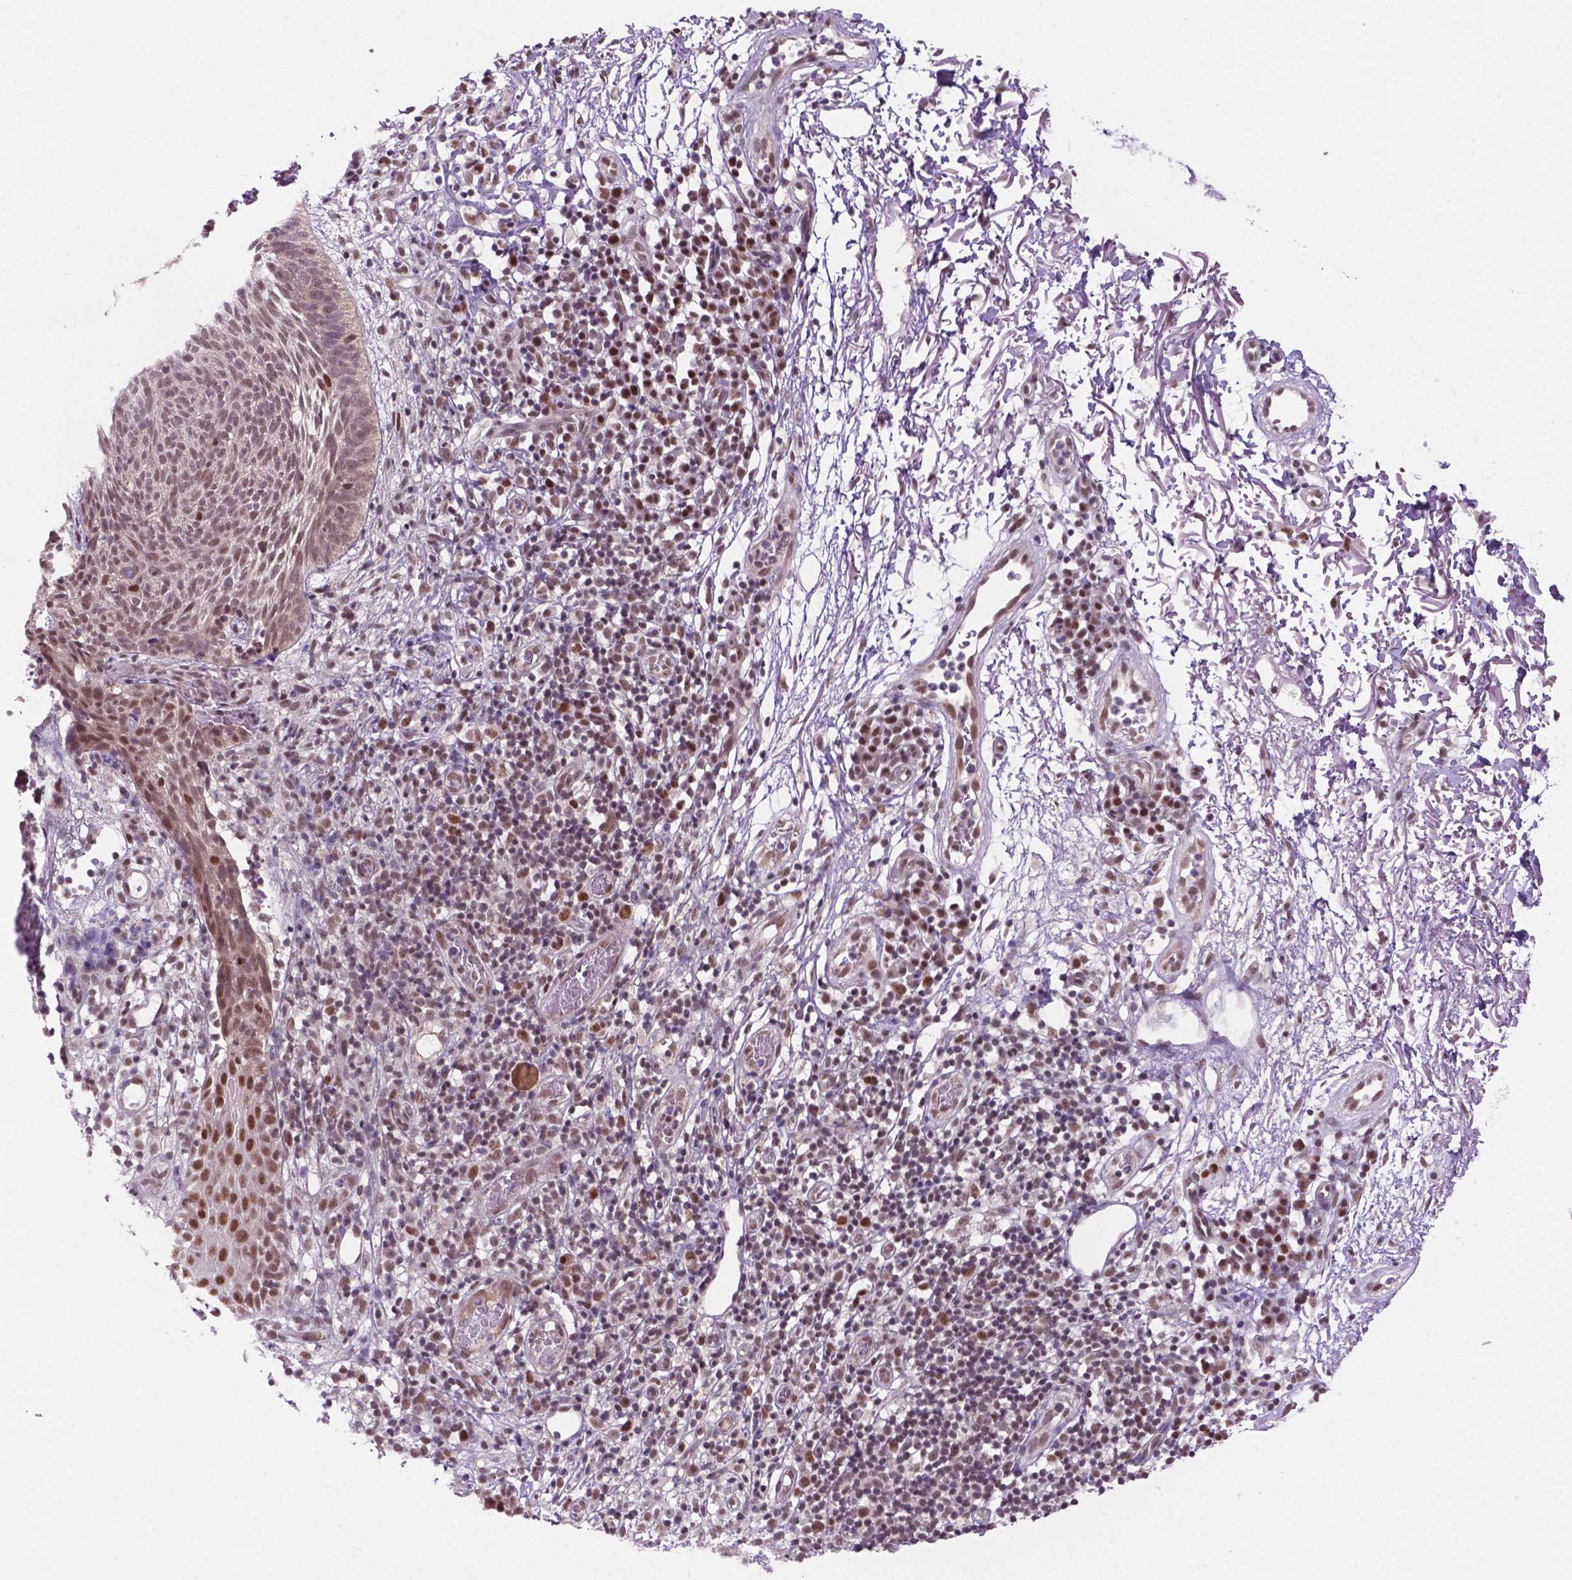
{"staining": {"intensity": "moderate", "quantity": ">75%", "location": "nuclear"}, "tissue": "skin cancer", "cell_type": "Tumor cells", "image_type": "cancer", "snomed": [{"axis": "morphology", "description": "Normal tissue, NOS"}, {"axis": "morphology", "description": "Basal cell carcinoma"}, {"axis": "topography", "description": "Skin"}], "caption": "A photomicrograph showing moderate nuclear staining in approximately >75% of tumor cells in skin cancer (basal cell carcinoma), as visualized by brown immunohistochemical staining.", "gene": "PHAX", "patient": {"sex": "male", "age": 68}}